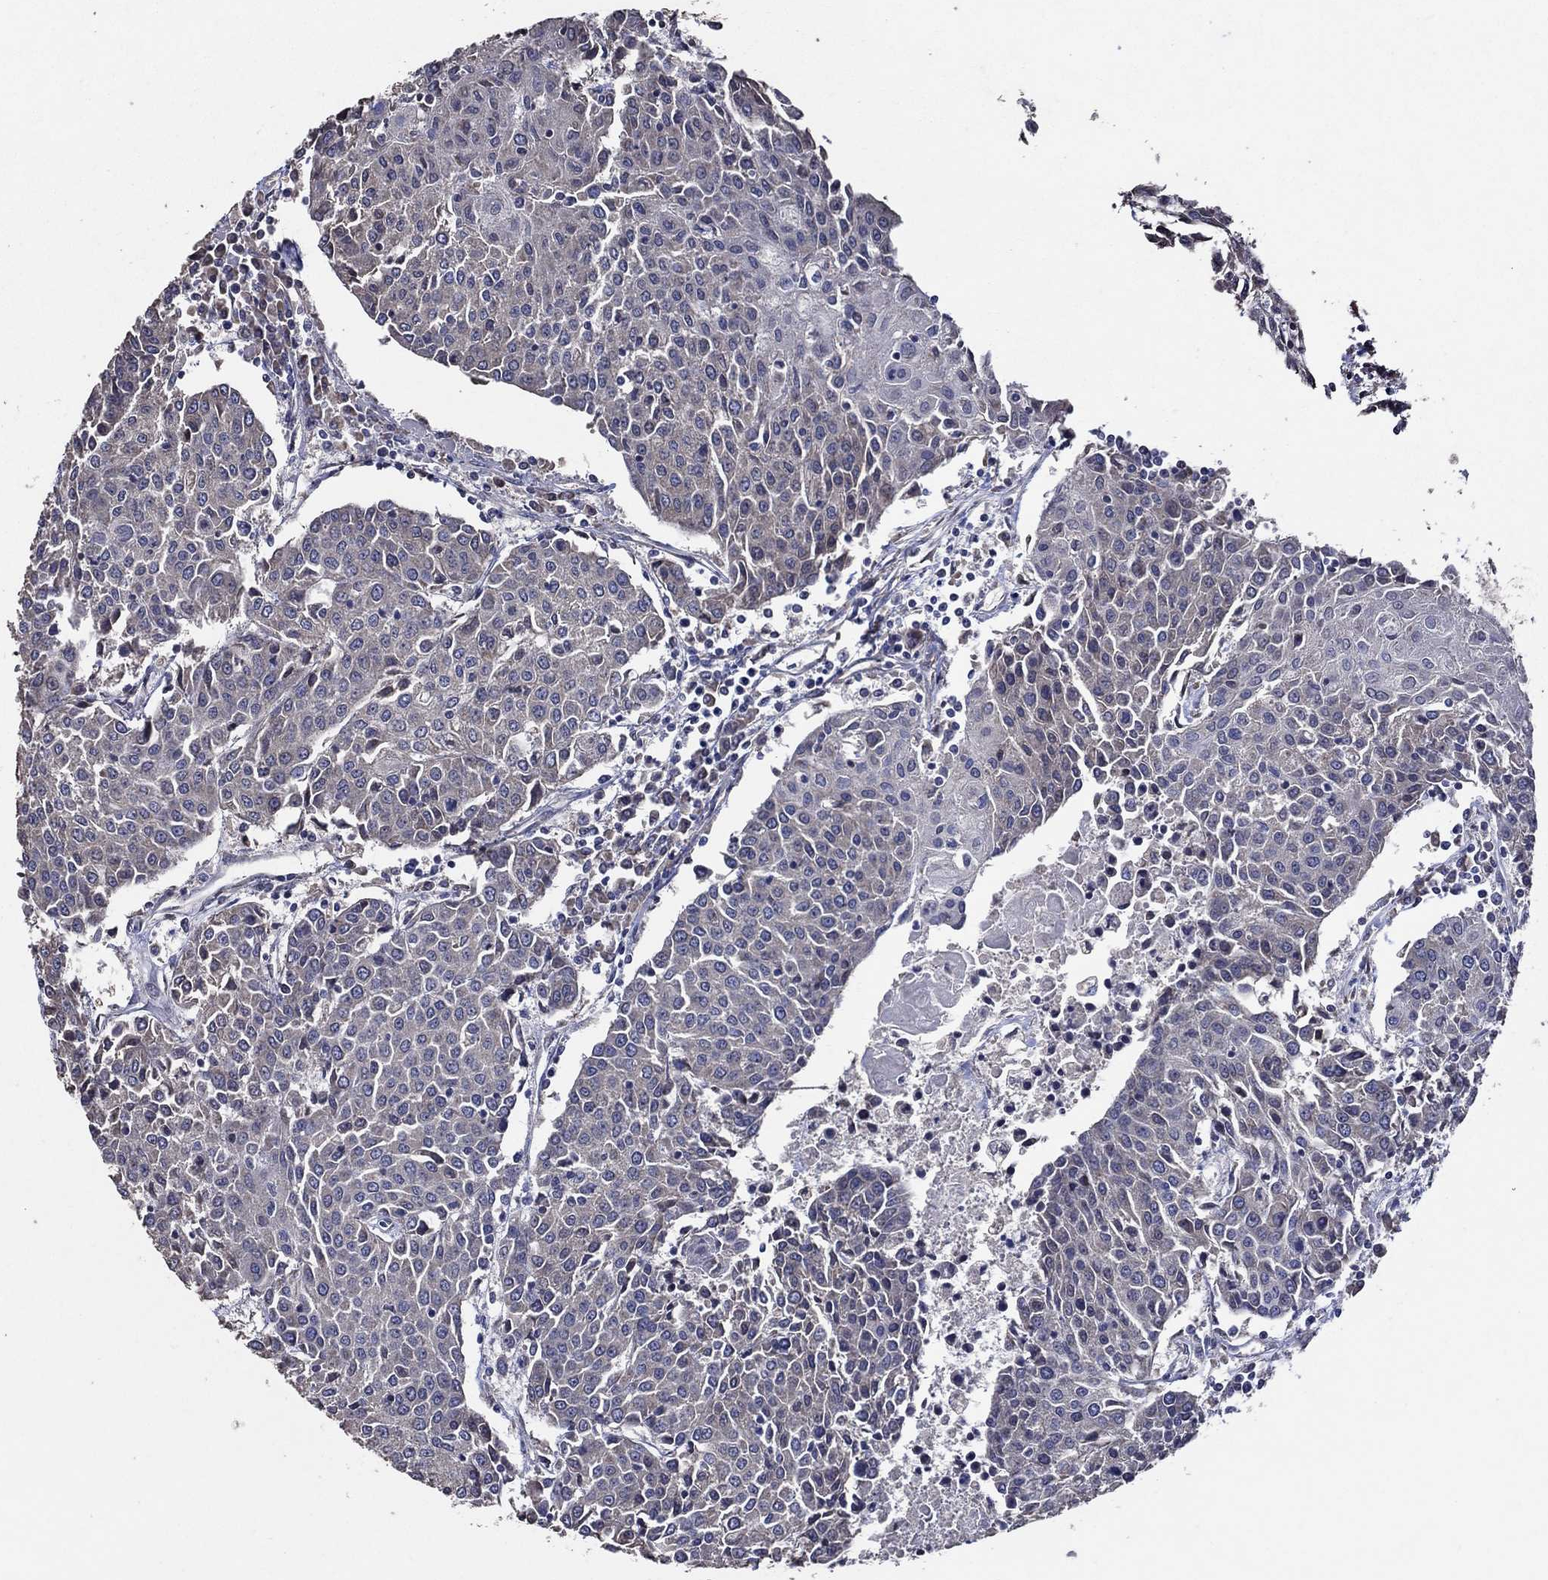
{"staining": {"intensity": "weak", "quantity": "<25%", "location": "cytoplasmic/membranous"}, "tissue": "urothelial cancer", "cell_type": "Tumor cells", "image_type": "cancer", "snomed": [{"axis": "morphology", "description": "Urothelial carcinoma, High grade"}, {"axis": "topography", "description": "Urinary bladder"}], "caption": "Photomicrograph shows no protein expression in tumor cells of urothelial cancer tissue.", "gene": "HAP1", "patient": {"sex": "female", "age": 85}}